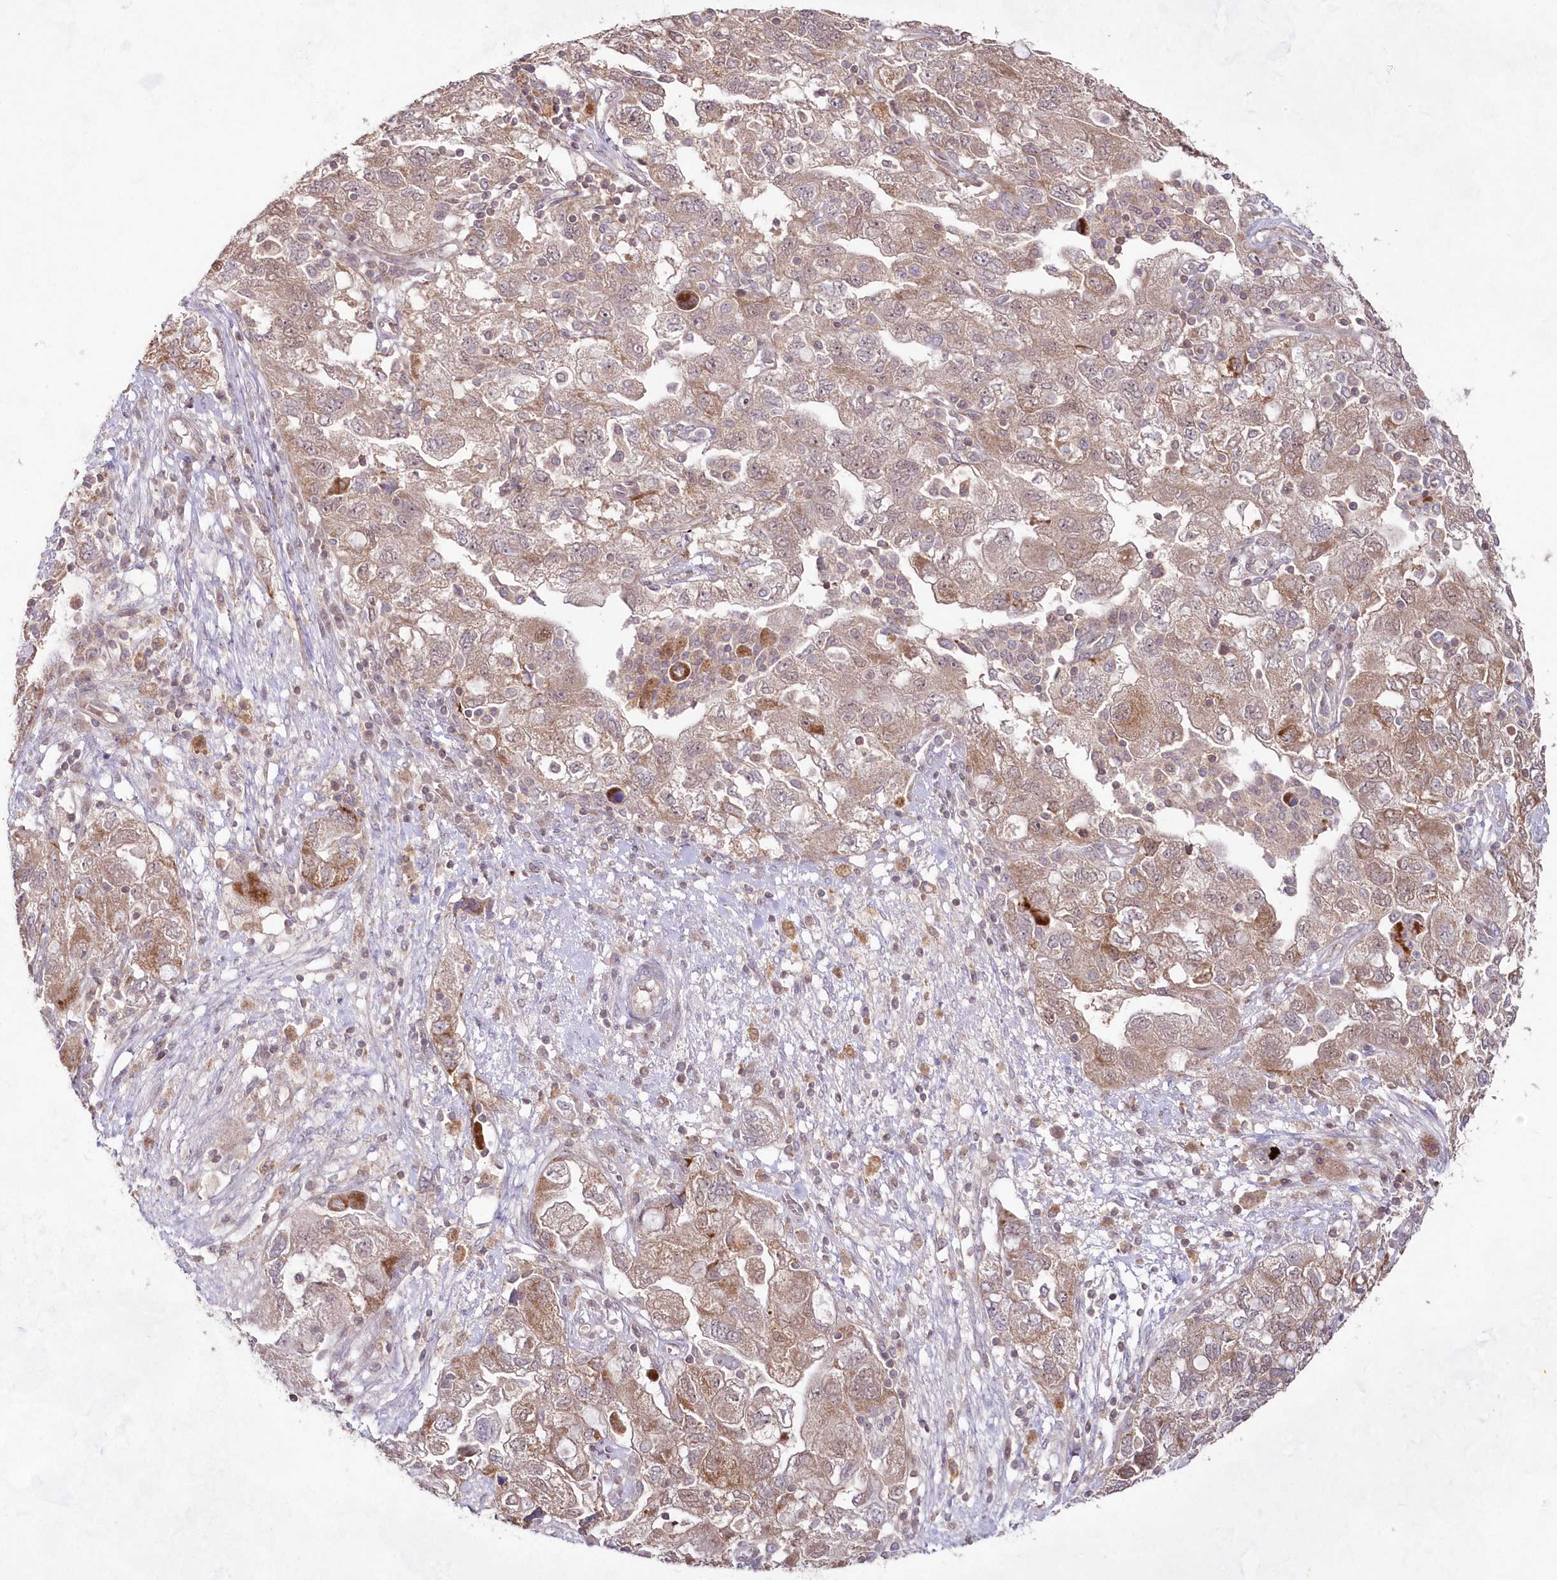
{"staining": {"intensity": "weak", "quantity": ">75%", "location": "cytoplasmic/membranous"}, "tissue": "ovarian cancer", "cell_type": "Tumor cells", "image_type": "cancer", "snomed": [{"axis": "morphology", "description": "Carcinoma, NOS"}, {"axis": "morphology", "description": "Cystadenocarcinoma, serous, NOS"}, {"axis": "topography", "description": "Ovary"}], "caption": "Protein staining of ovarian serous cystadenocarcinoma tissue shows weak cytoplasmic/membranous staining in about >75% of tumor cells. The staining is performed using DAB brown chromogen to label protein expression. The nuclei are counter-stained blue using hematoxylin.", "gene": "IMPA1", "patient": {"sex": "female", "age": 69}}